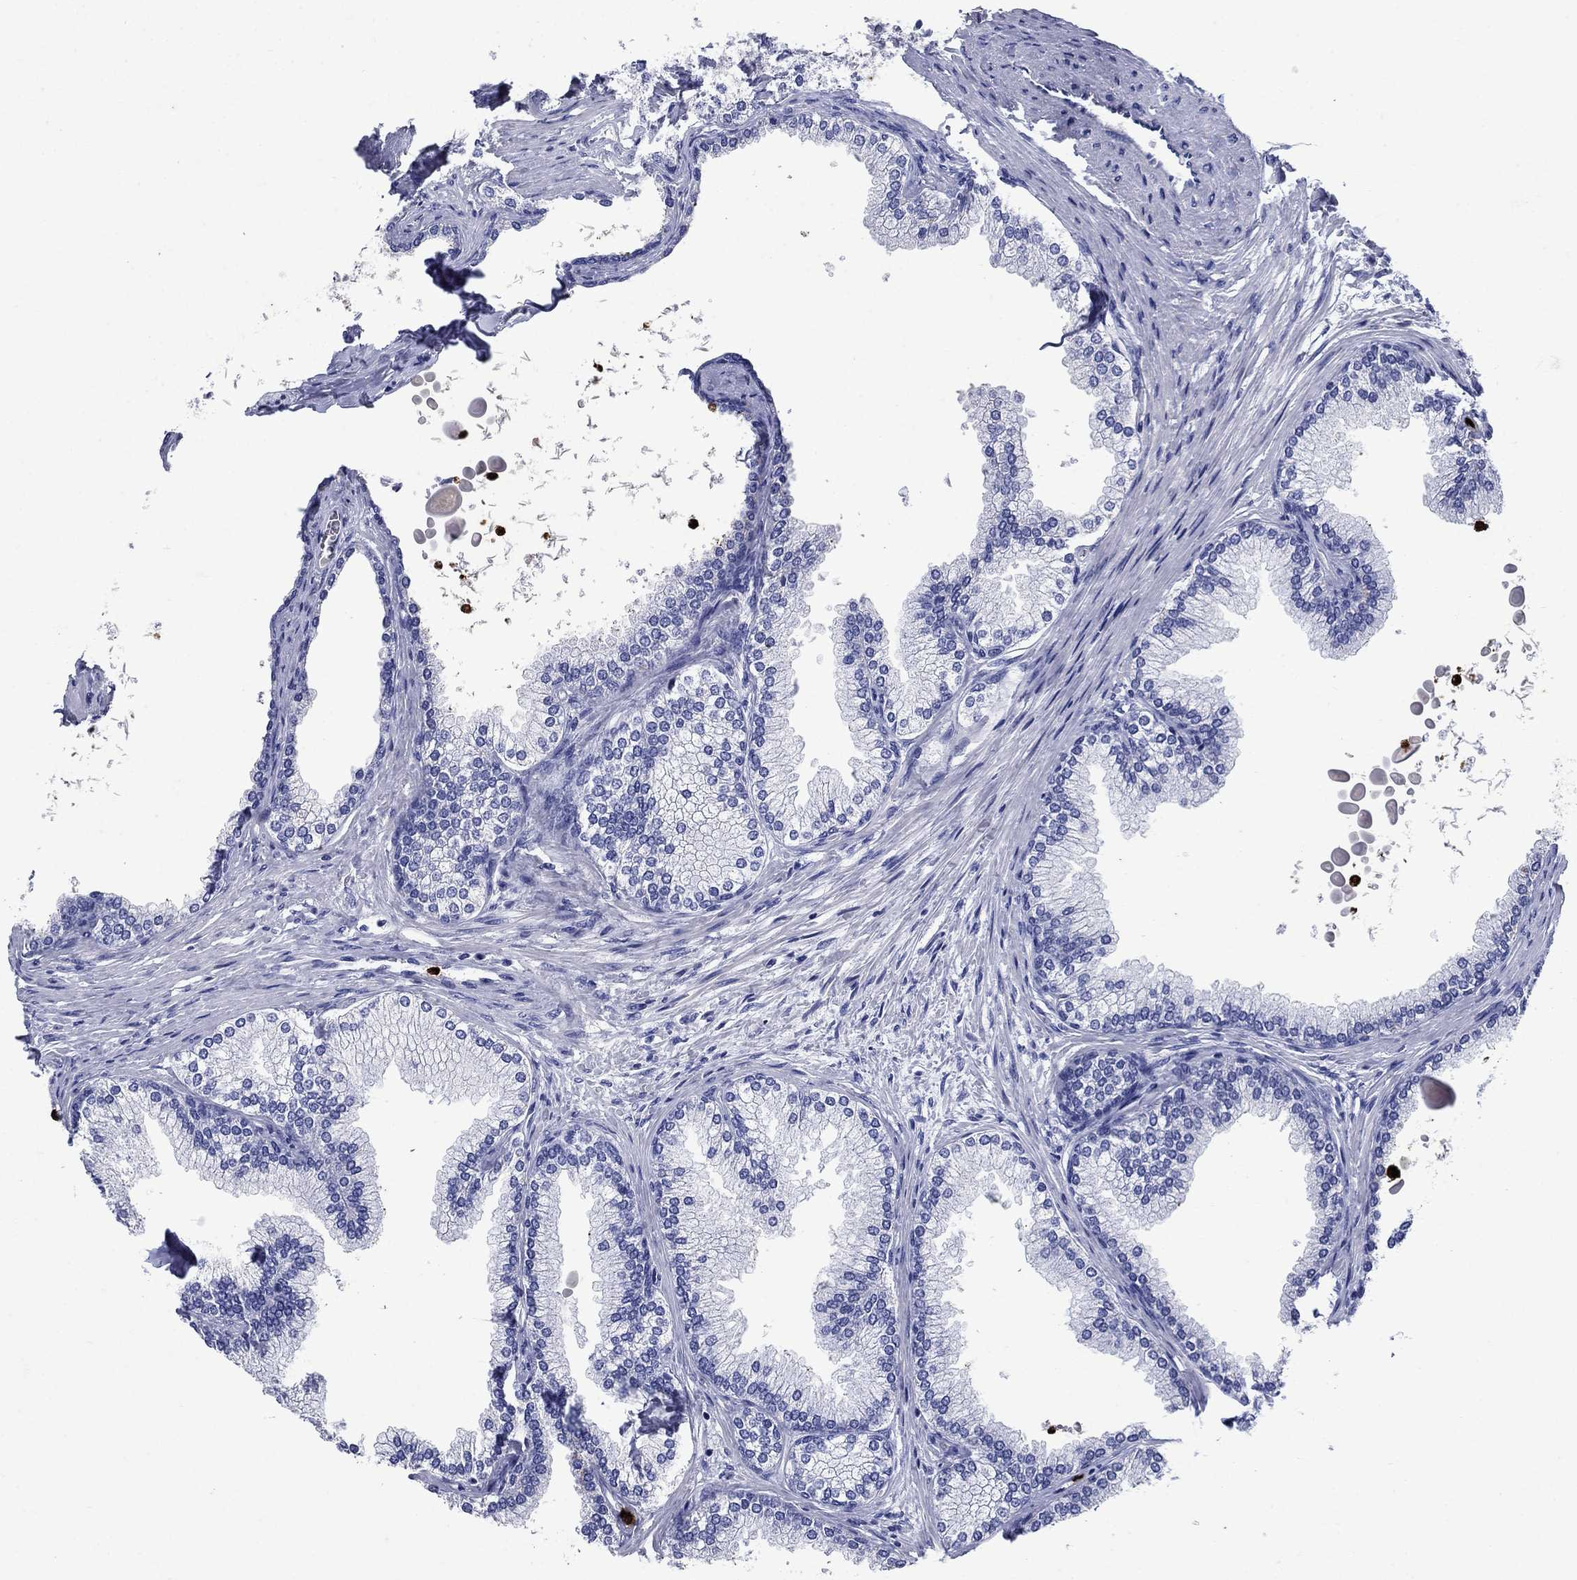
{"staining": {"intensity": "negative", "quantity": "none", "location": "none"}, "tissue": "prostate", "cell_type": "Glandular cells", "image_type": "normal", "snomed": [{"axis": "morphology", "description": "Normal tissue, NOS"}, {"axis": "topography", "description": "Prostate"}], "caption": "IHC of benign human prostate shows no positivity in glandular cells. (Brightfield microscopy of DAB IHC at high magnification).", "gene": "AZU1", "patient": {"sex": "male", "age": 72}}